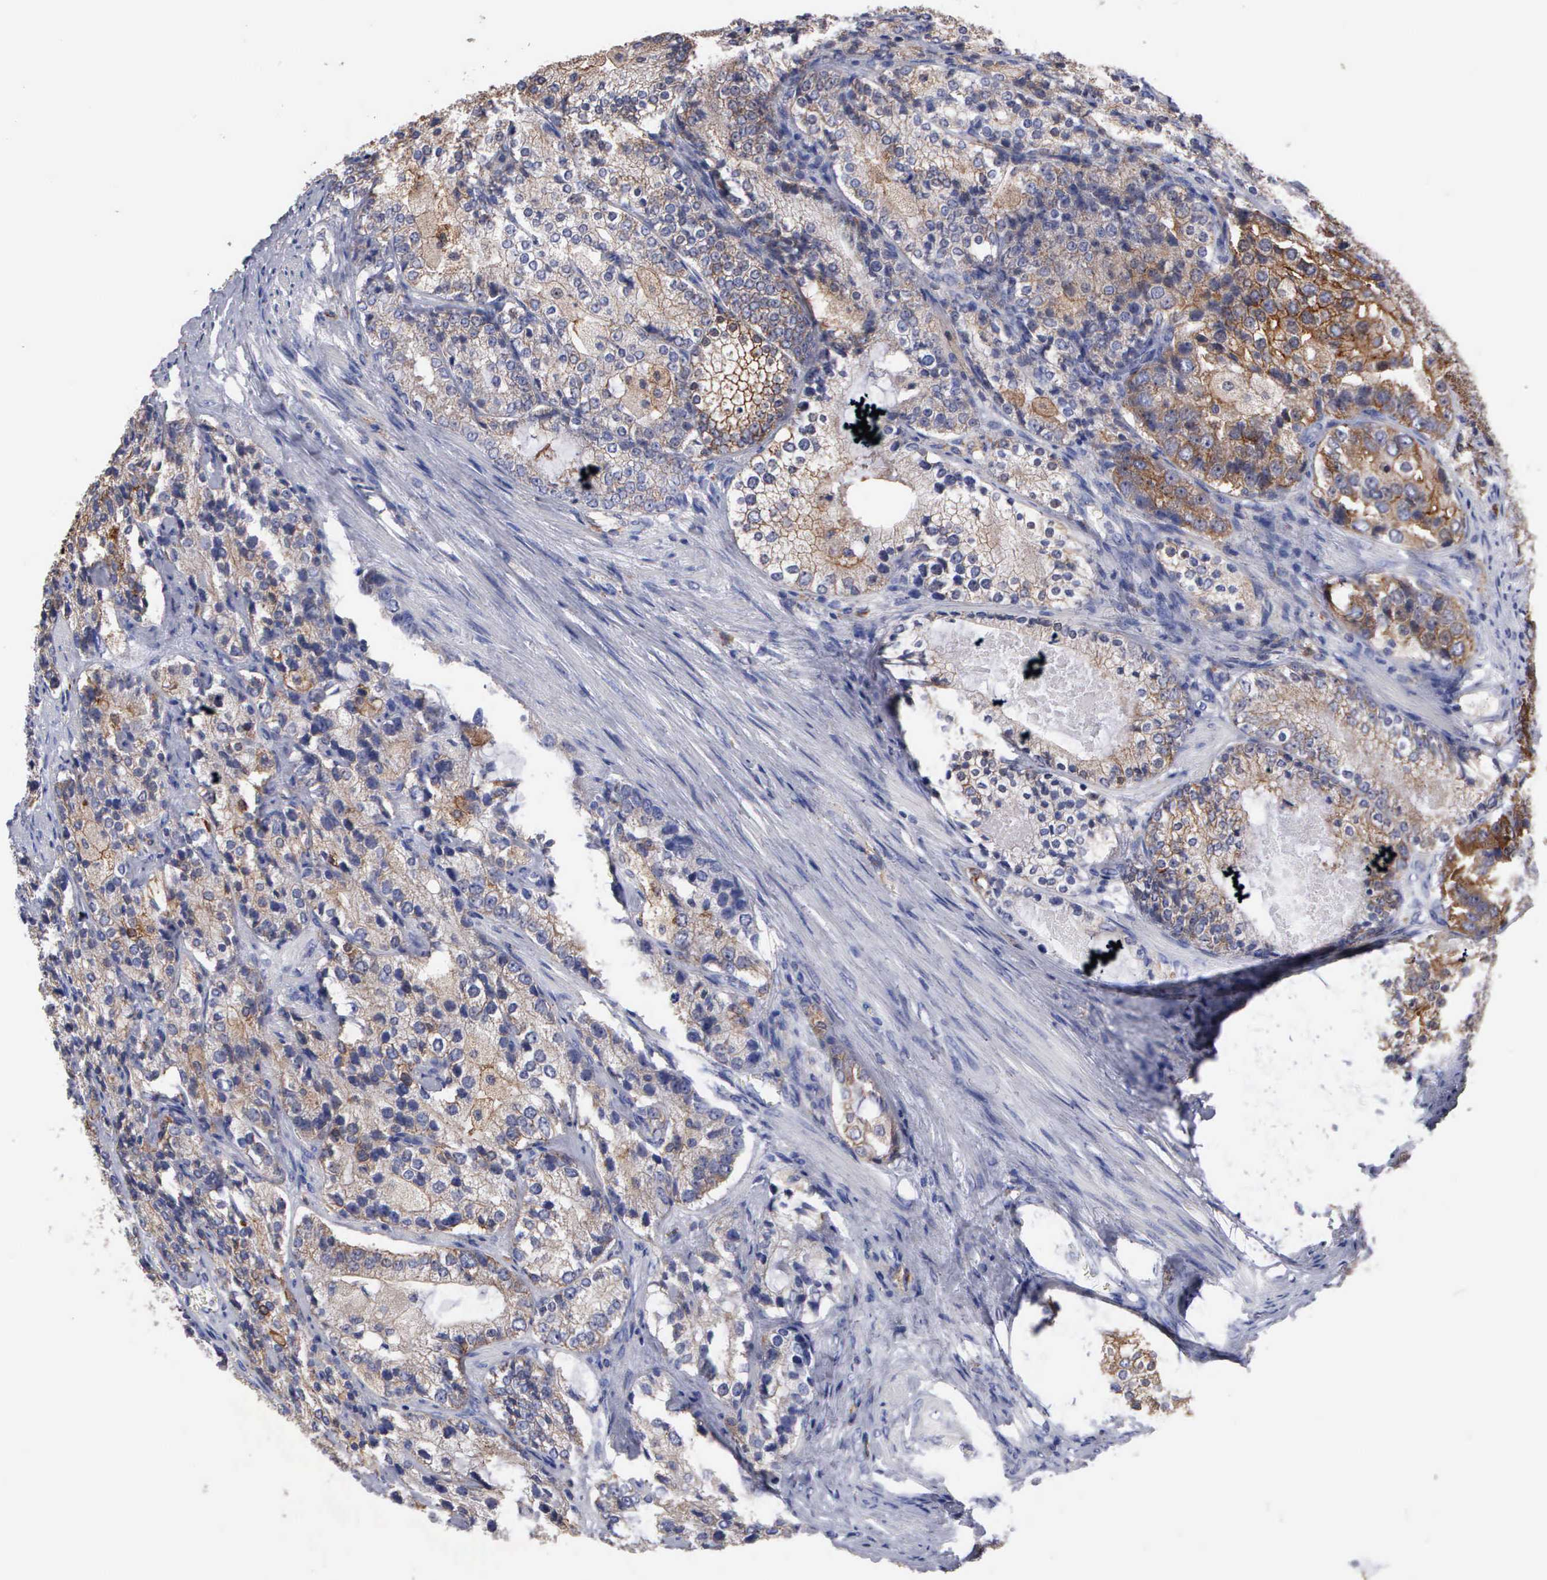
{"staining": {"intensity": "moderate", "quantity": ">75%", "location": "cytoplasmic/membranous"}, "tissue": "prostate cancer", "cell_type": "Tumor cells", "image_type": "cancer", "snomed": [{"axis": "morphology", "description": "Adenocarcinoma, High grade"}, {"axis": "topography", "description": "Prostate"}], "caption": "Immunohistochemical staining of prostate cancer shows moderate cytoplasmic/membranous protein expression in approximately >75% of tumor cells.", "gene": "PTGS2", "patient": {"sex": "male", "age": 63}}